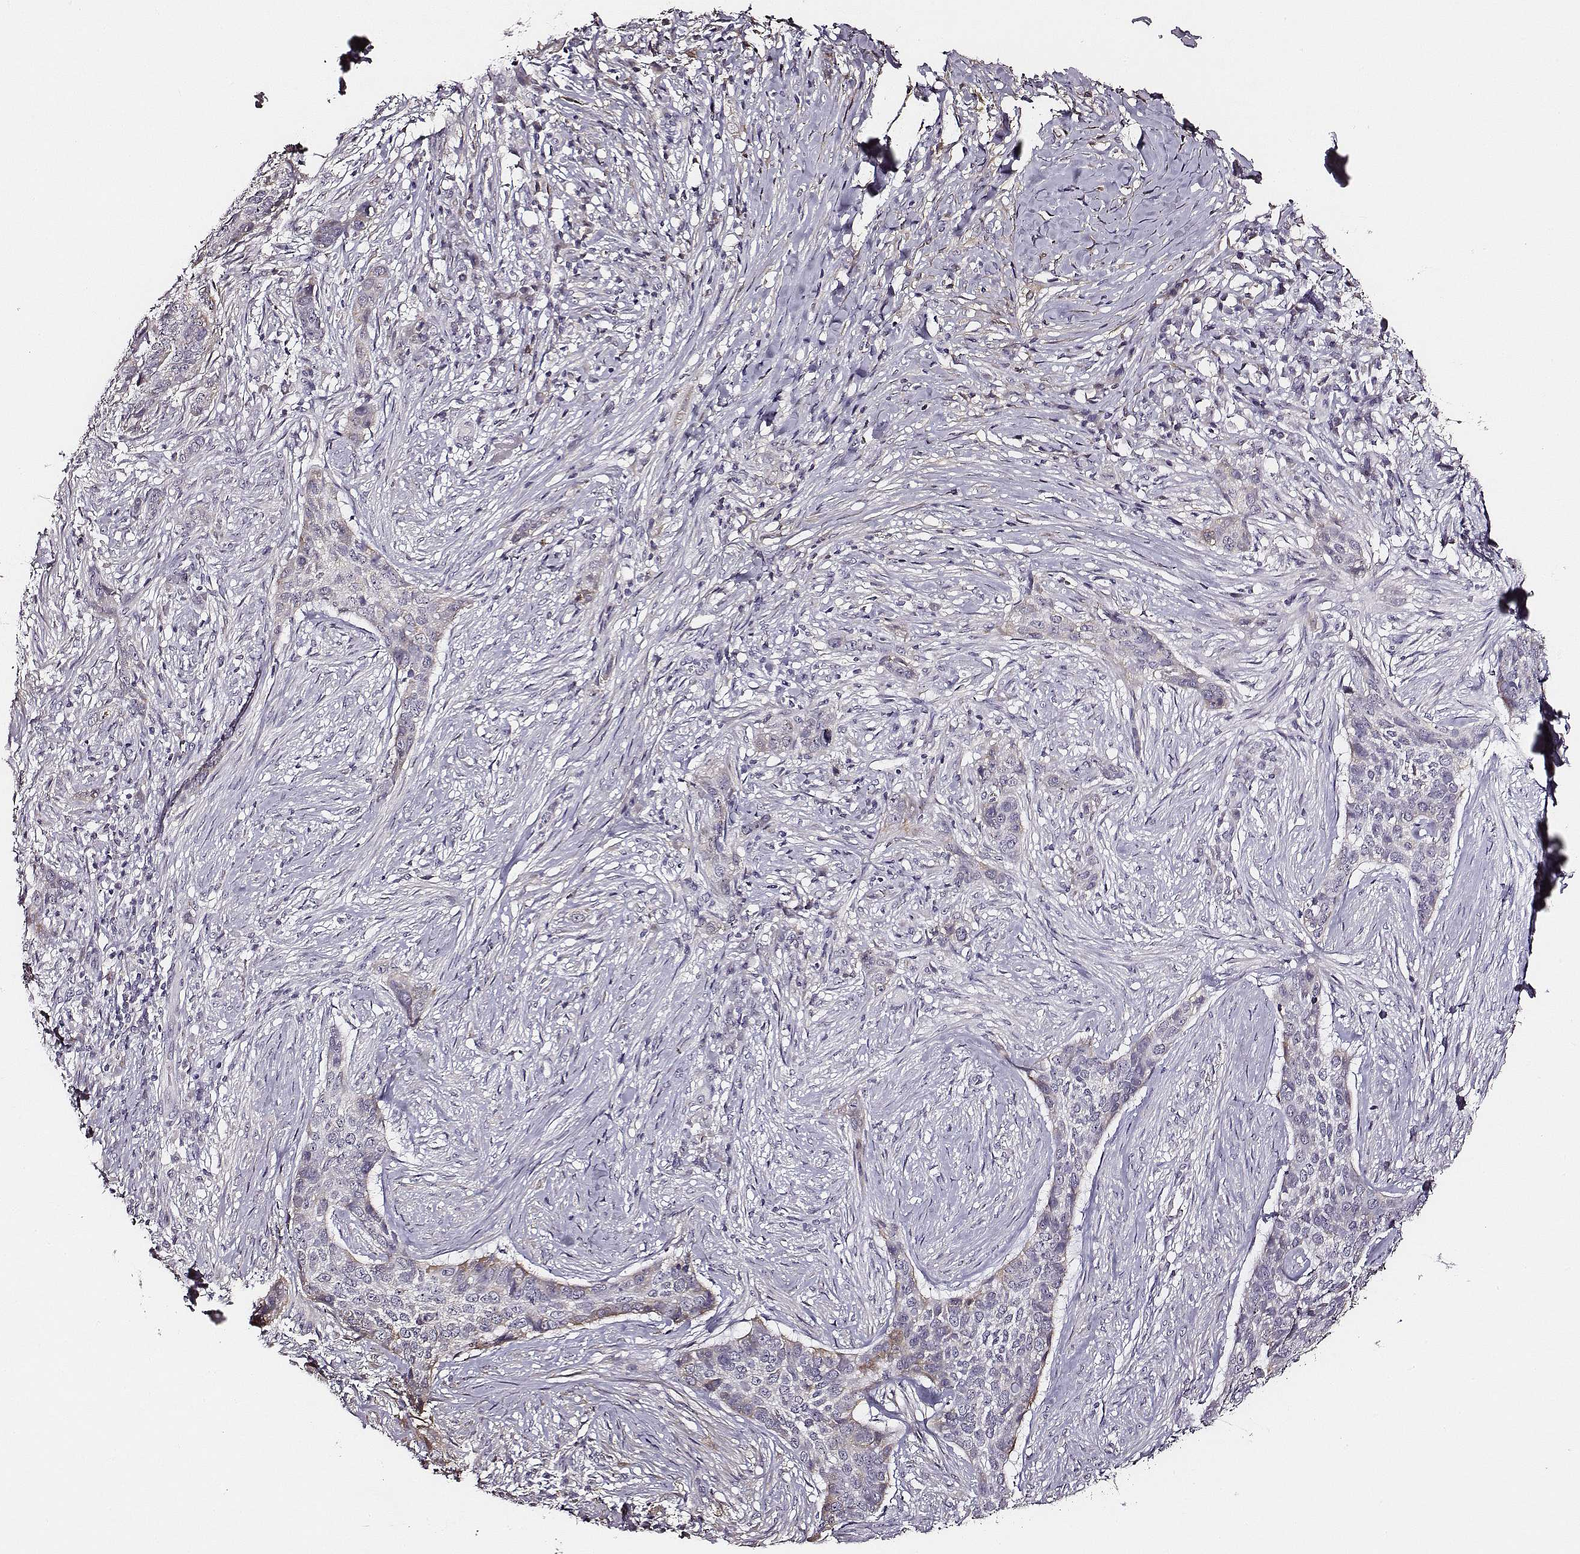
{"staining": {"intensity": "weak", "quantity": "<25%", "location": "cytoplasmic/membranous"}, "tissue": "skin cancer", "cell_type": "Tumor cells", "image_type": "cancer", "snomed": [{"axis": "morphology", "description": "Basal cell carcinoma"}, {"axis": "topography", "description": "Skin"}], "caption": "Immunohistochemistry histopathology image of neoplastic tissue: skin cancer (basal cell carcinoma) stained with DAB (3,3'-diaminobenzidine) exhibits no significant protein expression in tumor cells.", "gene": "TF", "patient": {"sex": "female", "age": 69}}